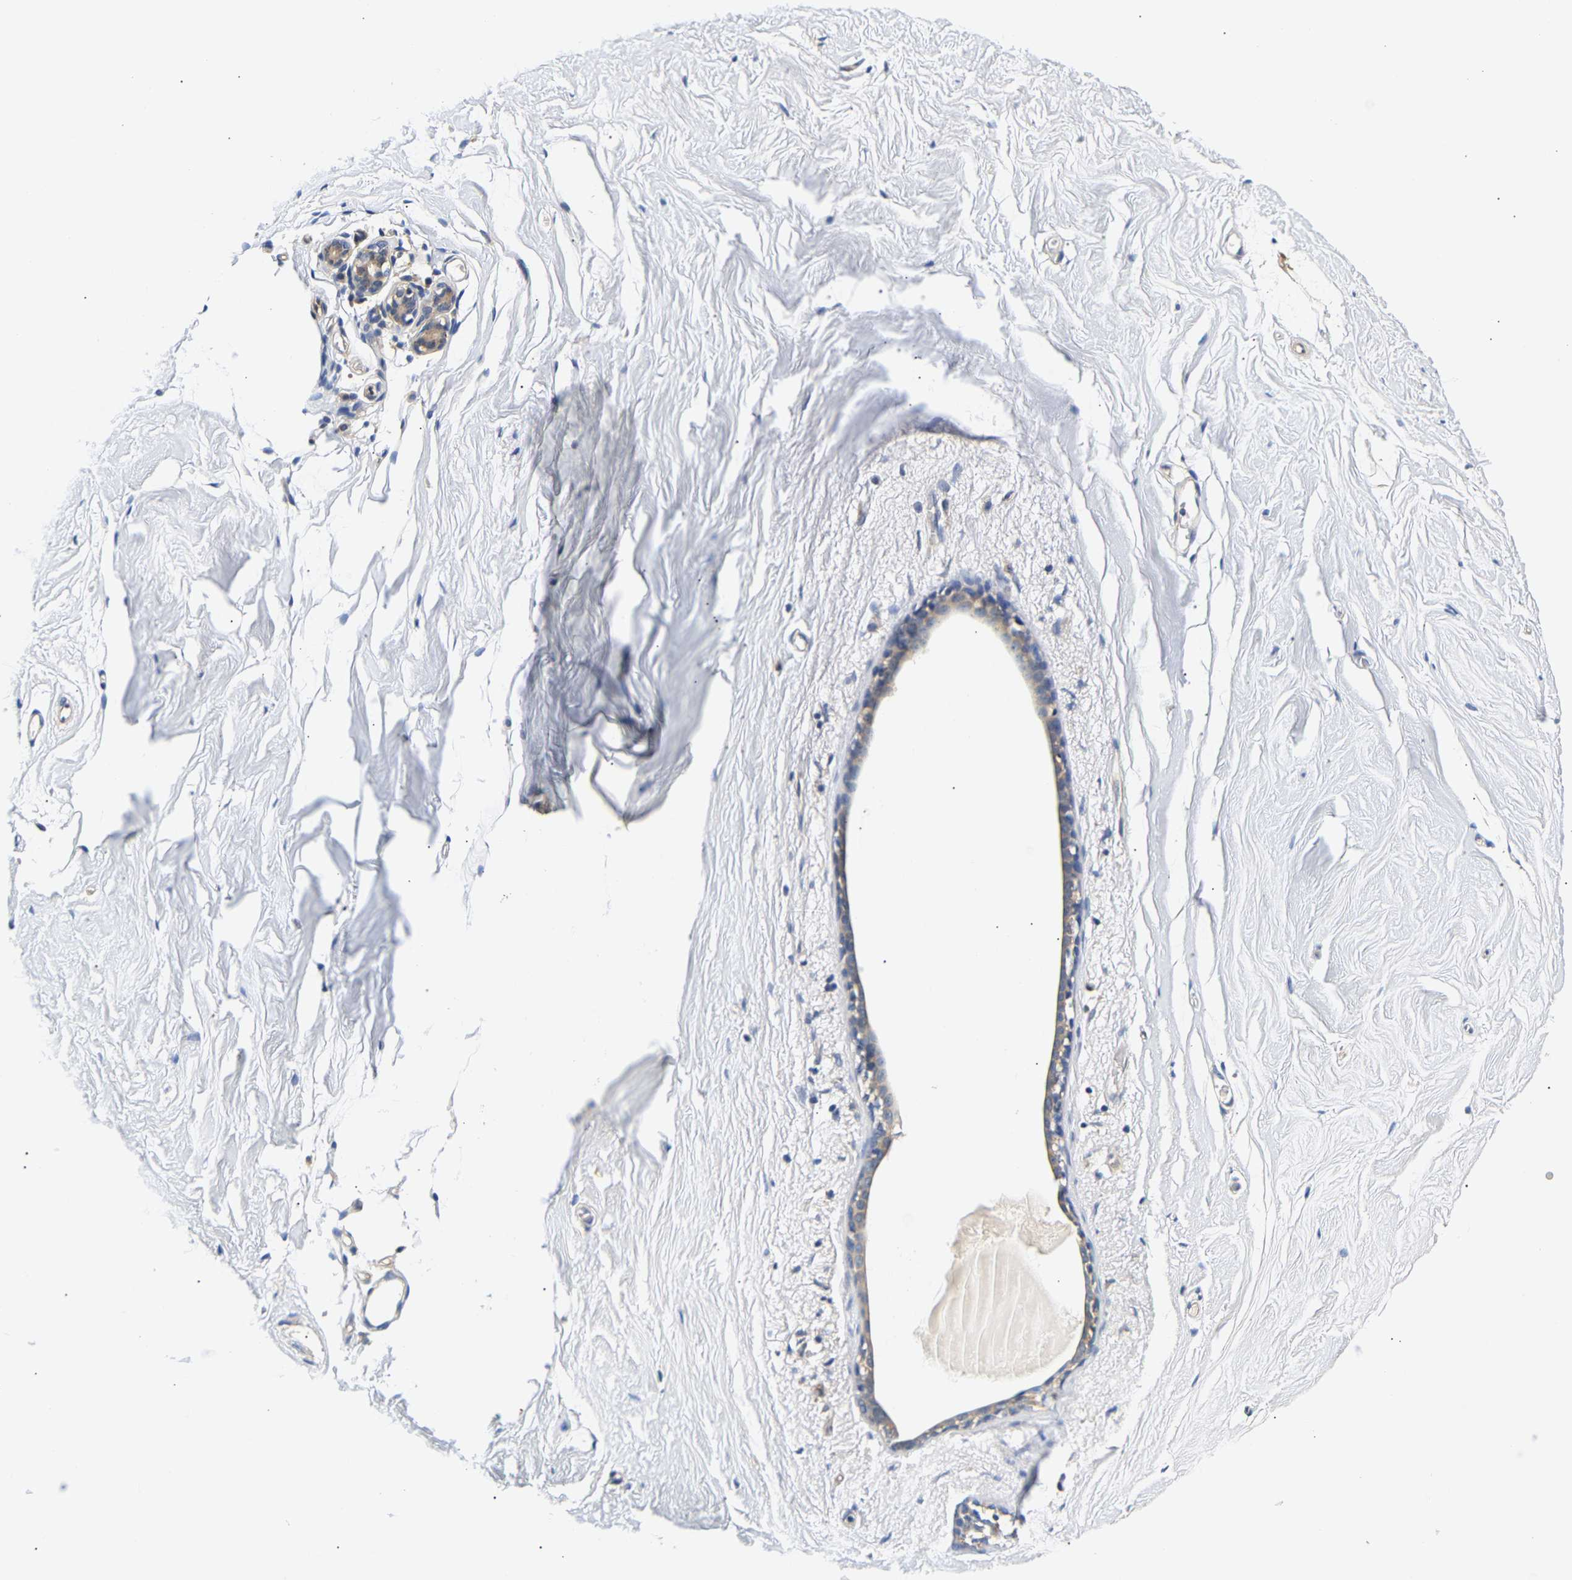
{"staining": {"intensity": "negative", "quantity": "none", "location": "none"}, "tissue": "breast", "cell_type": "Adipocytes", "image_type": "normal", "snomed": [{"axis": "morphology", "description": "Normal tissue, NOS"}, {"axis": "topography", "description": "Breast"}], "caption": "Immunohistochemical staining of benign breast demonstrates no significant positivity in adipocytes.", "gene": "PPID", "patient": {"sex": "female", "age": 62}}